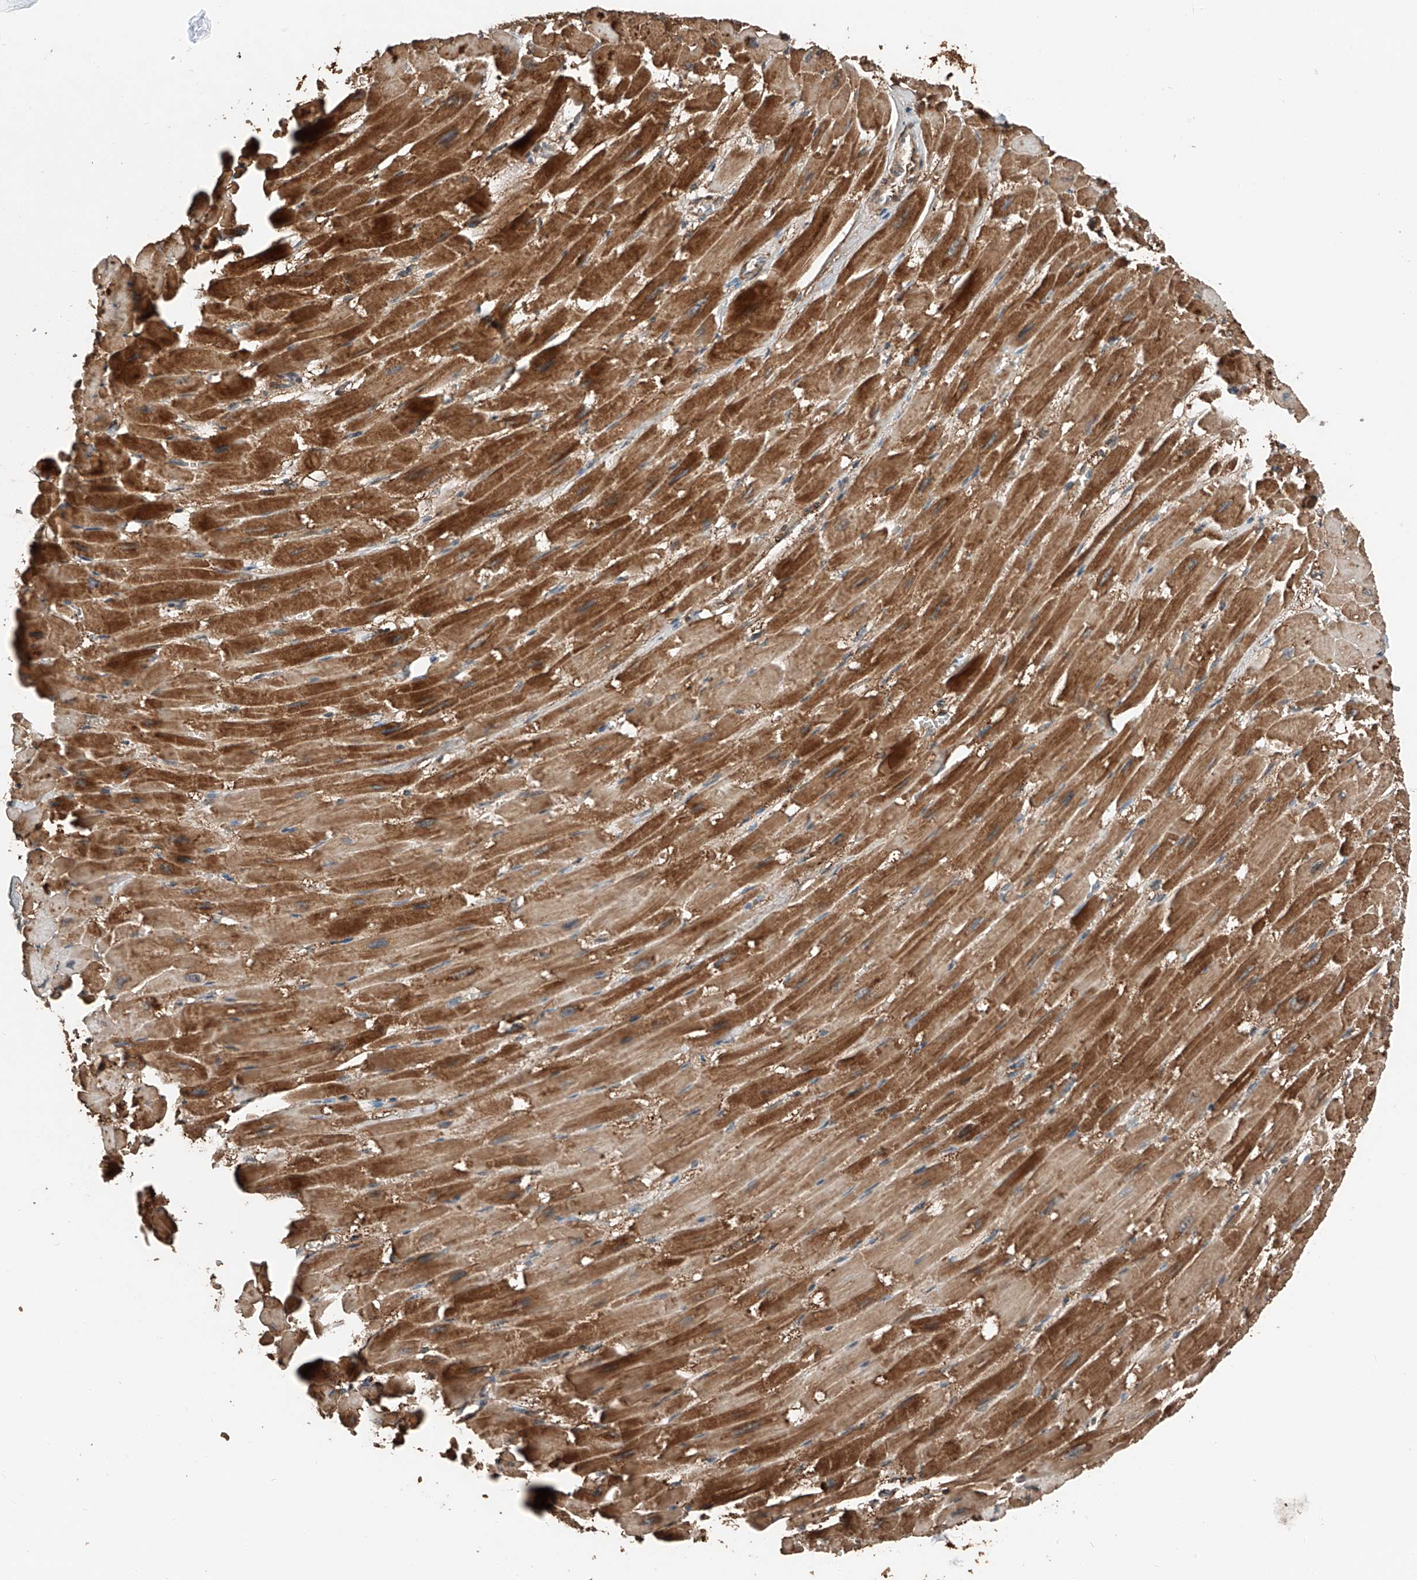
{"staining": {"intensity": "strong", "quantity": ">75%", "location": "cytoplasmic/membranous"}, "tissue": "heart muscle", "cell_type": "Cardiomyocytes", "image_type": "normal", "snomed": [{"axis": "morphology", "description": "Normal tissue, NOS"}, {"axis": "topography", "description": "Heart"}], "caption": "This image demonstrates unremarkable heart muscle stained with immunohistochemistry to label a protein in brown. The cytoplasmic/membranous of cardiomyocytes show strong positivity for the protein. Nuclei are counter-stained blue.", "gene": "RMND1", "patient": {"sex": "male", "age": 54}}